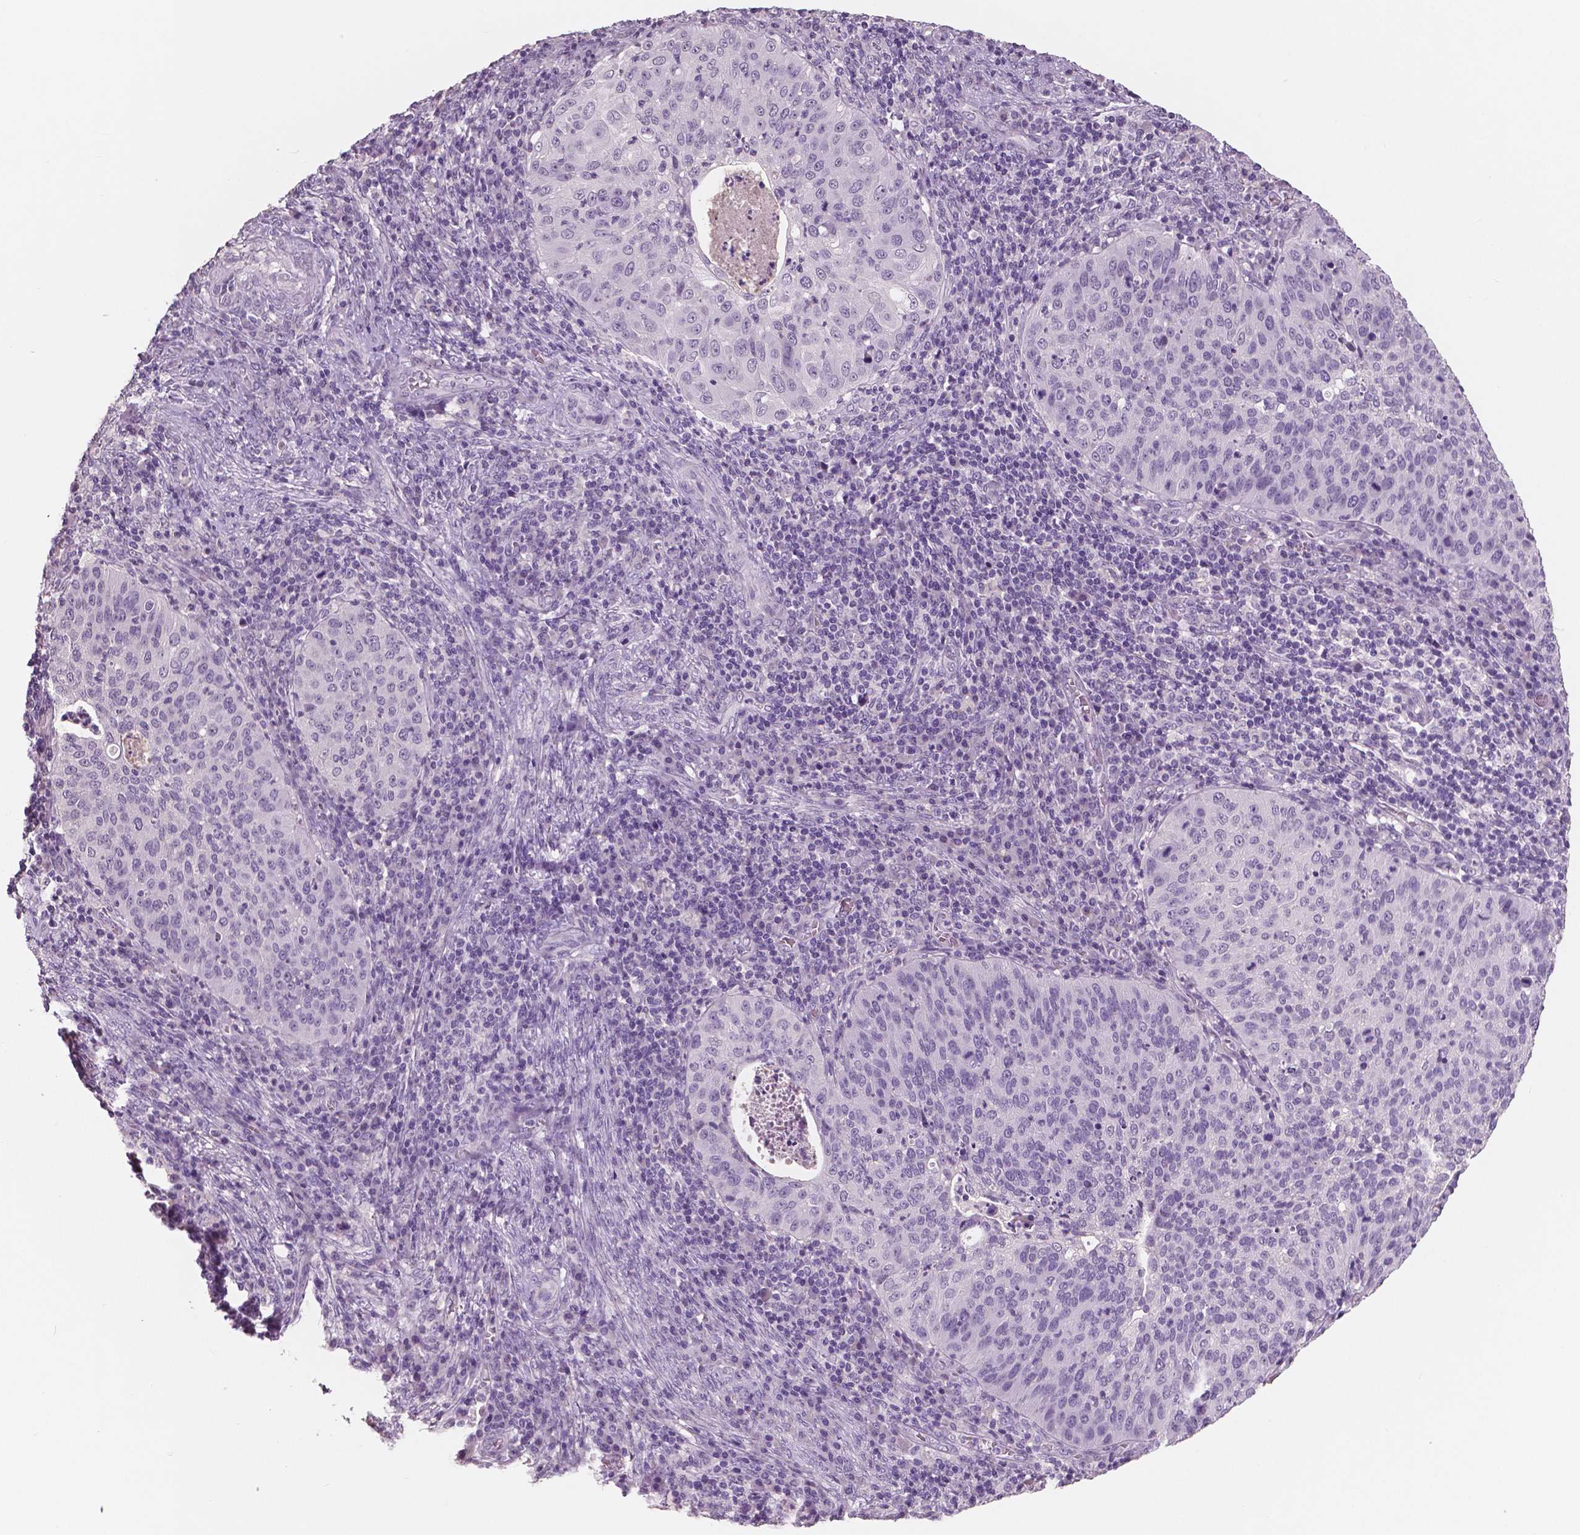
{"staining": {"intensity": "negative", "quantity": "none", "location": "none"}, "tissue": "cervical cancer", "cell_type": "Tumor cells", "image_type": "cancer", "snomed": [{"axis": "morphology", "description": "Squamous cell carcinoma, NOS"}, {"axis": "topography", "description": "Cervix"}], "caption": "Image shows no protein staining in tumor cells of cervical squamous cell carcinoma tissue.", "gene": "NECAB1", "patient": {"sex": "female", "age": 39}}